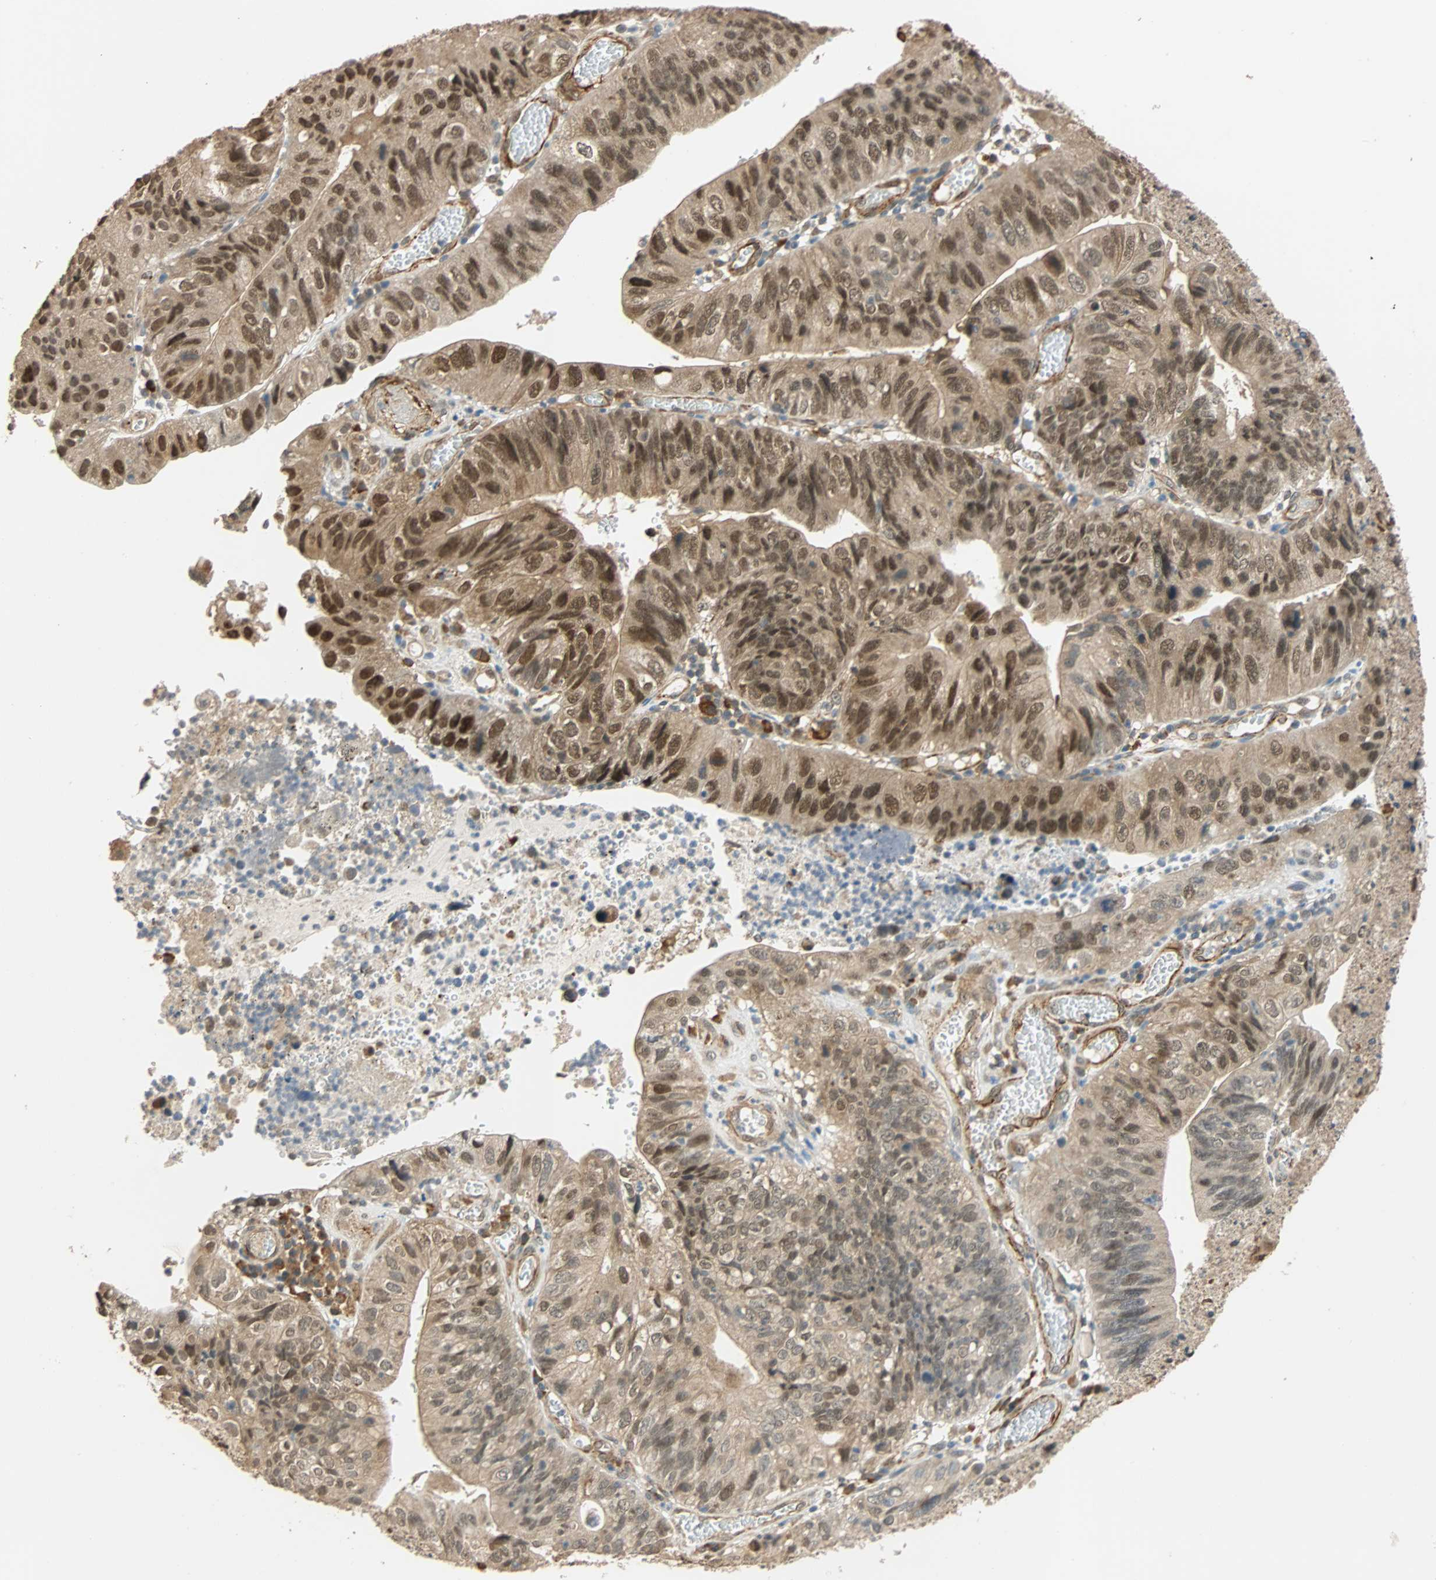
{"staining": {"intensity": "strong", "quantity": "25%-75%", "location": "cytoplasmic/membranous,nuclear"}, "tissue": "stomach cancer", "cell_type": "Tumor cells", "image_type": "cancer", "snomed": [{"axis": "morphology", "description": "Adenocarcinoma, NOS"}, {"axis": "topography", "description": "Stomach"}], "caption": "Protein expression analysis of stomach cancer (adenocarcinoma) exhibits strong cytoplasmic/membranous and nuclear expression in approximately 25%-75% of tumor cells.", "gene": "QSER1", "patient": {"sex": "male", "age": 59}}